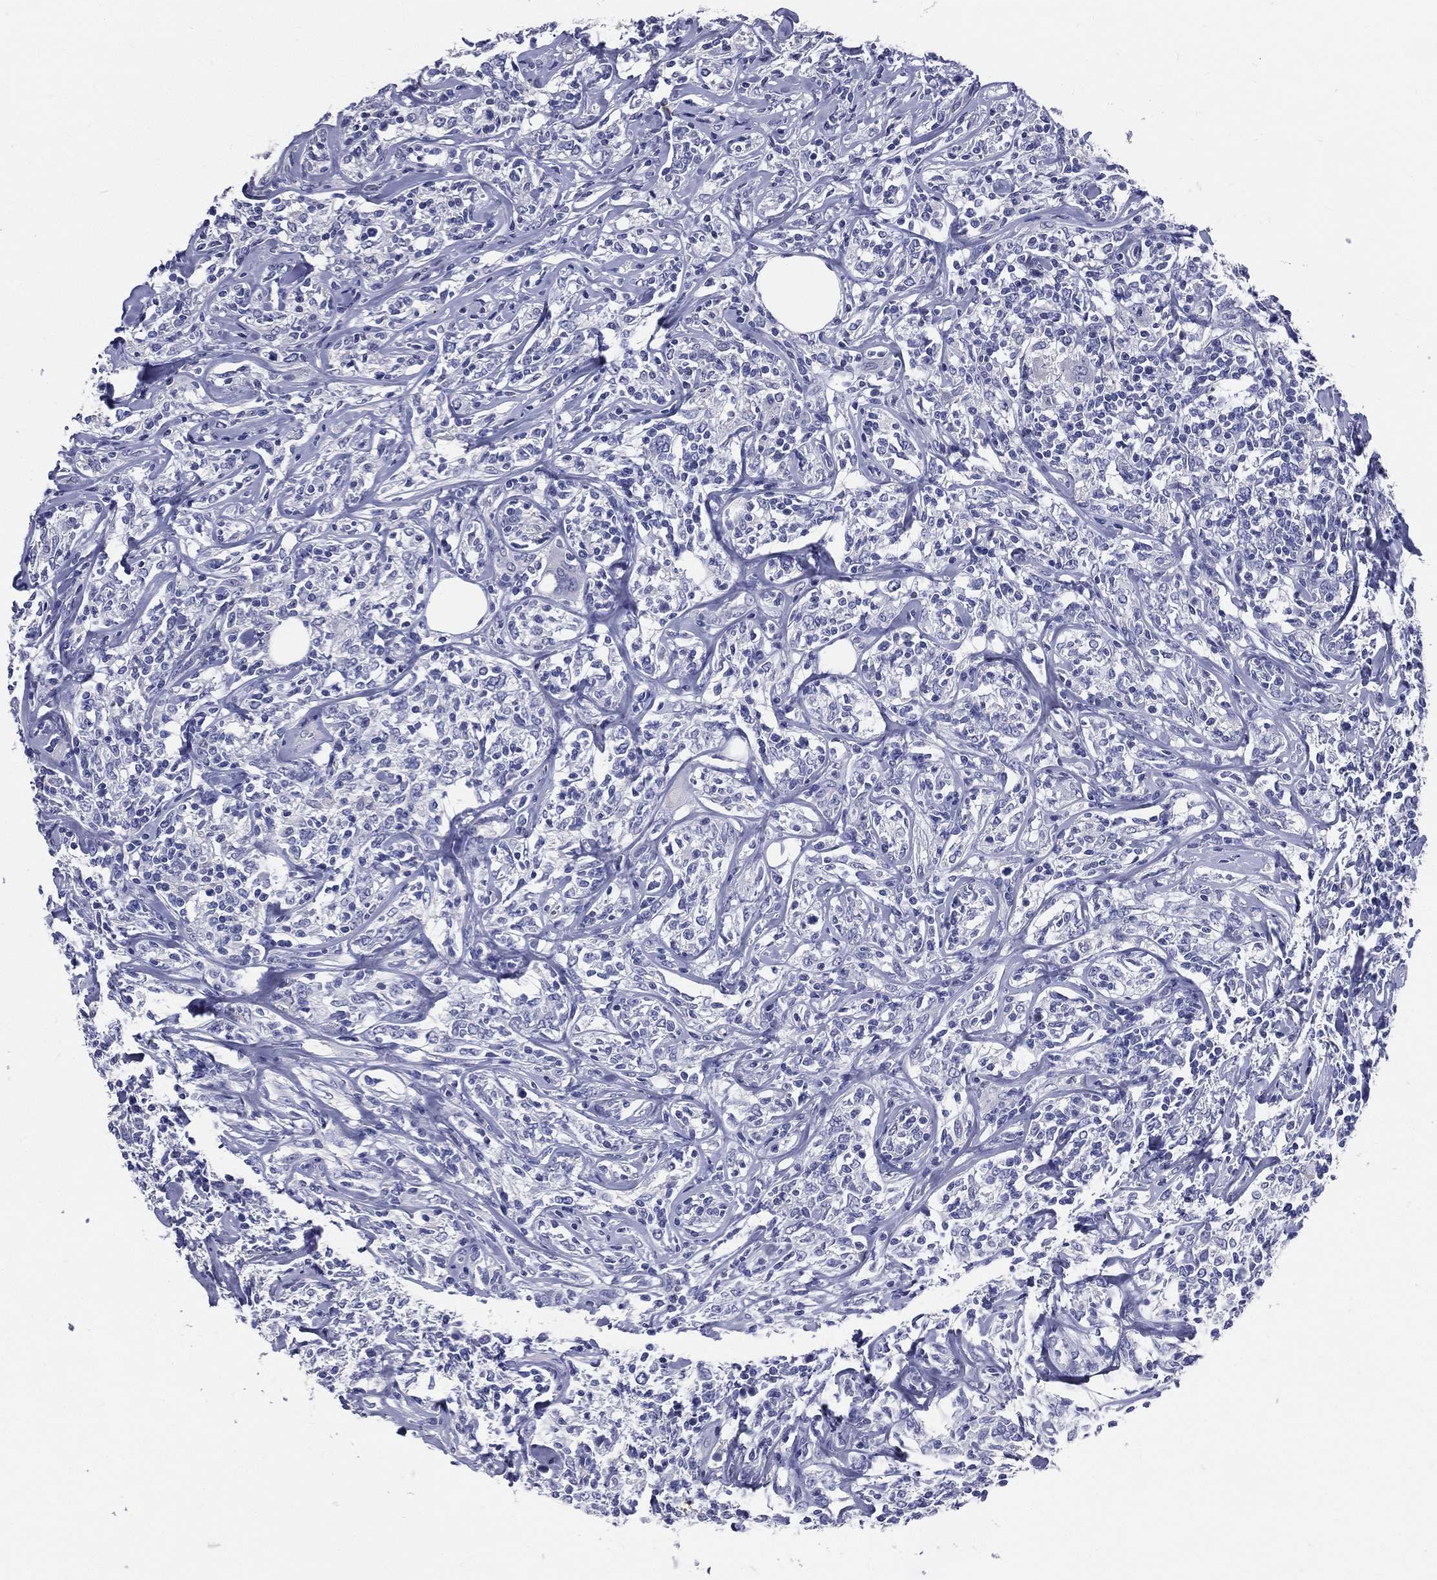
{"staining": {"intensity": "negative", "quantity": "none", "location": "none"}, "tissue": "lymphoma", "cell_type": "Tumor cells", "image_type": "cancer", "snomed": [{"axis": "morphology", "description": "Malignant lymphoma, non-Hodgkin's type, High grade"}, {"axis": "topography", "description": "Lymph node"}], "caption": "High magnification brightfield microscopy of lymphoma stained with DAB (3,3'-diaminobenzidine) (brown) and counterstained with hematoxylin (blue): tumor cells show no significant expression. (Brightfield microscopy of DAB (3,3'-diaminobenzidine) immunohistochemistry at high magnification).", "gene": "DPYS", "patient": {"sex": "female", "age": 84}}